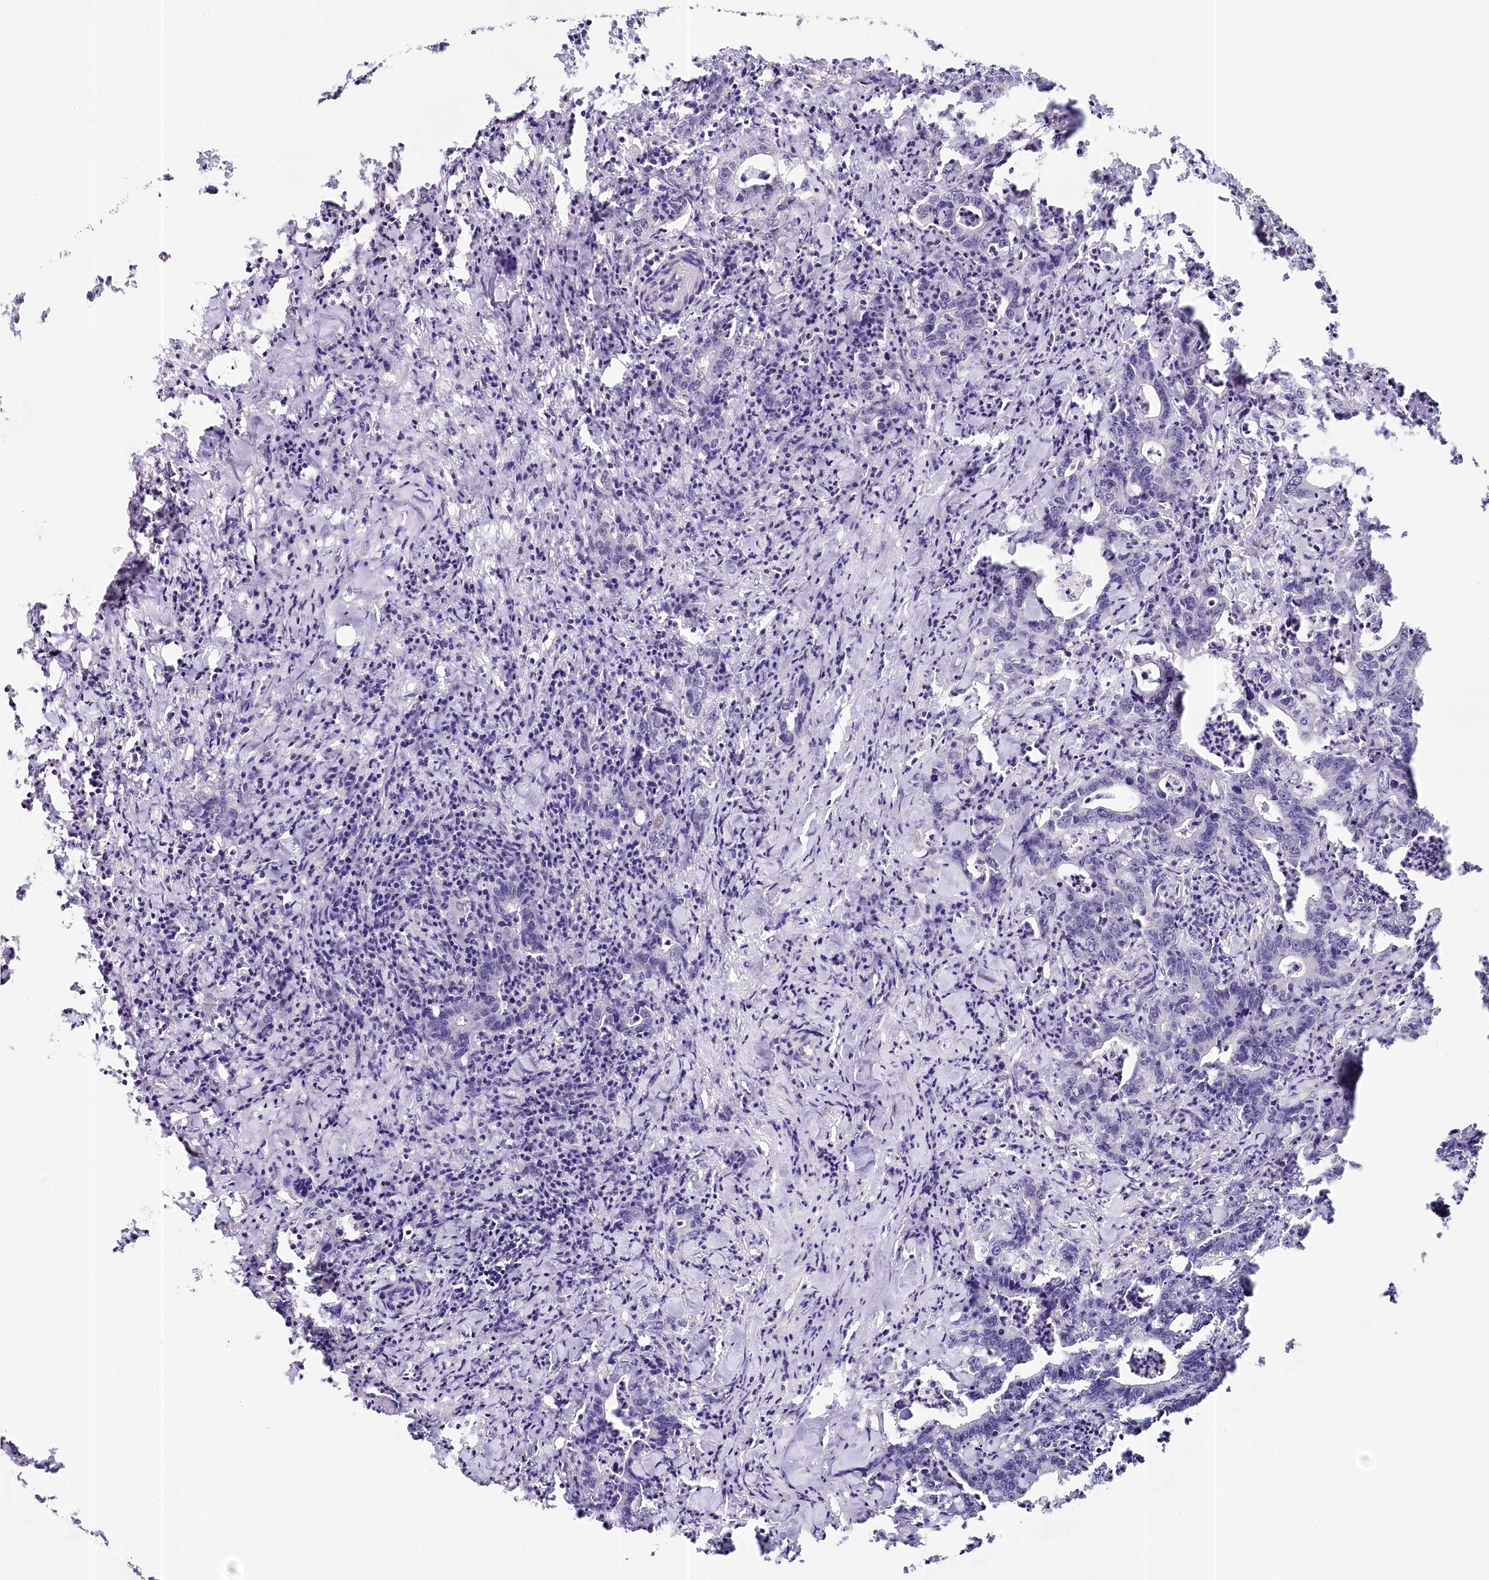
{"staining": {"intensity": "negative", "quantity": "none", "location": "none"}, "tissue": "colorectal cancer", "cell_type": "Tumor cells", "image_type": "cancer", "snomed": [{"axis": "morphology", "description": "Adenocarcinoma, NOS"}, {"axis": "topography", "description": "Colon"}], "caption": "Tumor cells show no significant protein staining in colorectal adenocarcinoma.", "gene": "AMTN", "patient": {"sex": "female", "age": 75}}